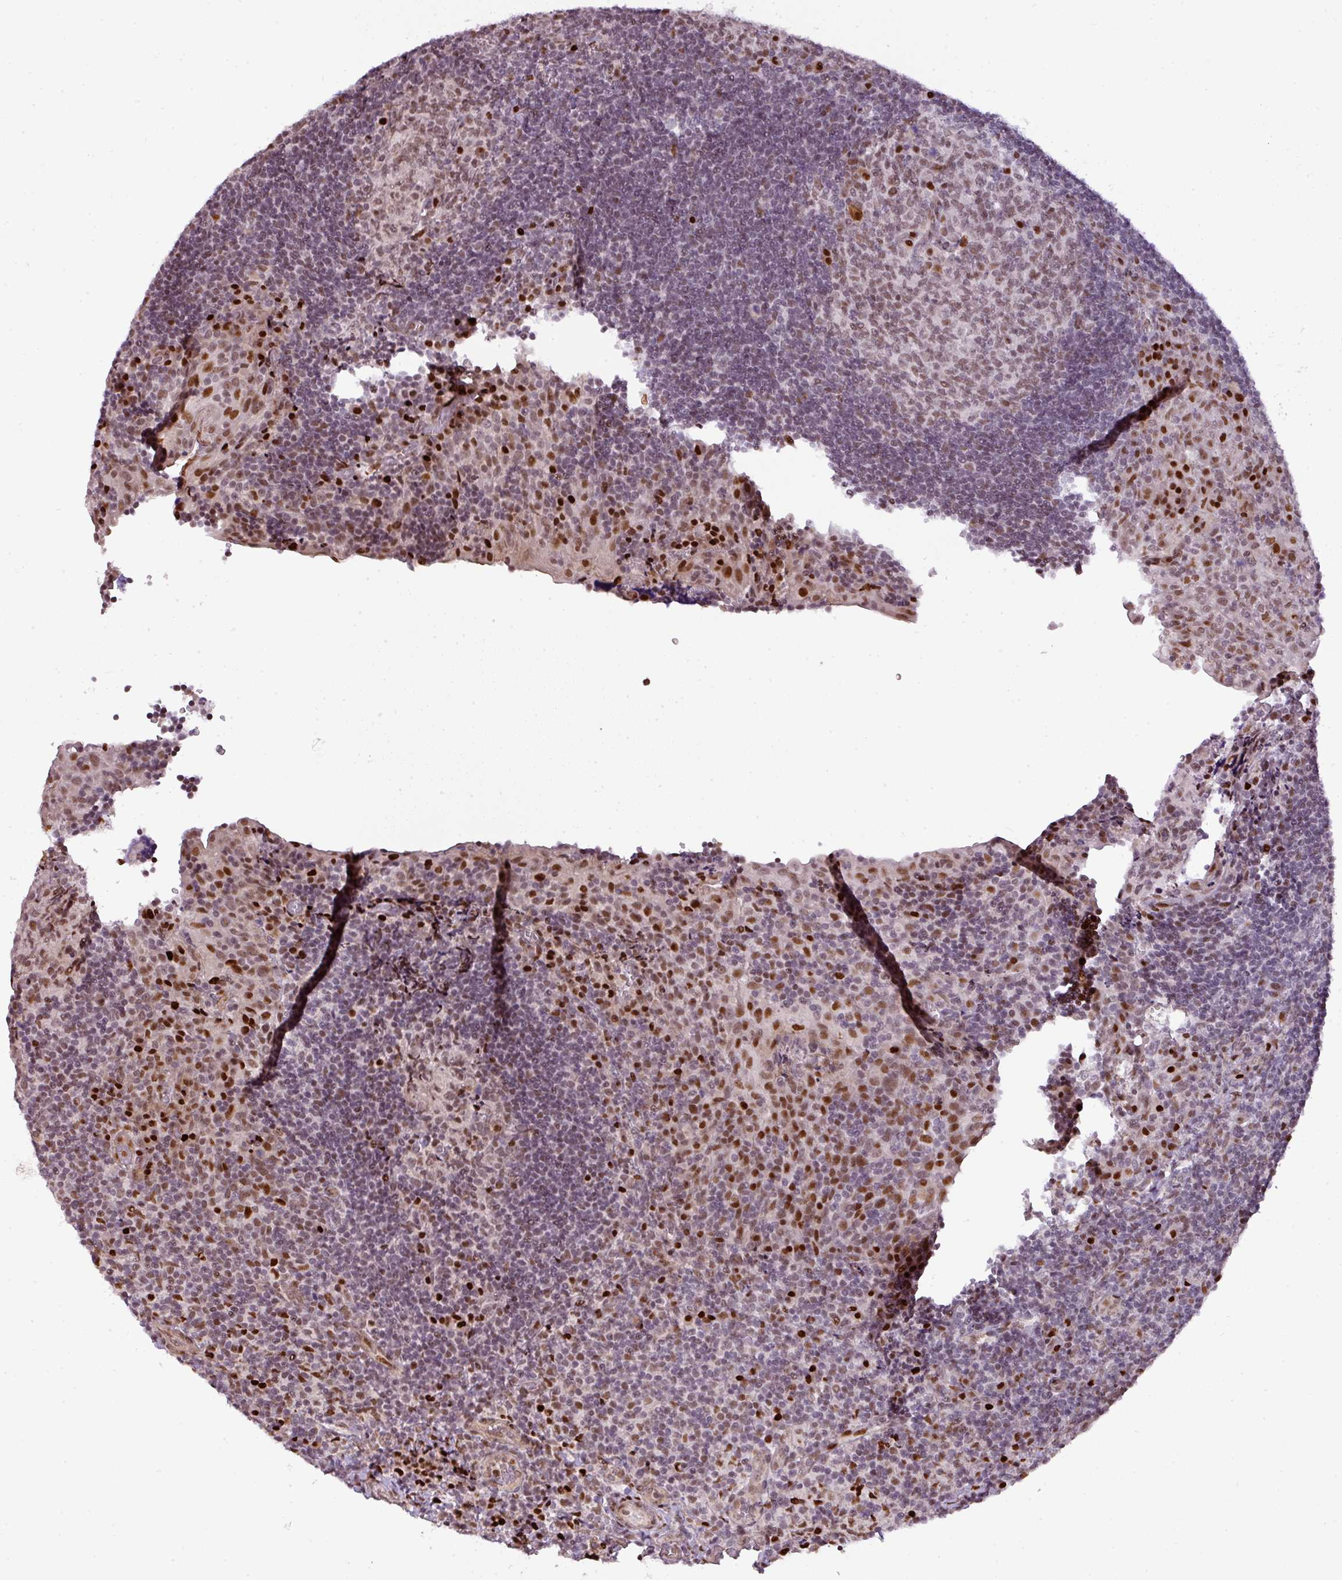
{"staining": {"intensity": "moderate", "quantity": ">75%", "location": "nuclear"}, "tissue": "tonsil", "cell_type": "Germinal center cells", "image_type": "normal", "snomed": [{"axis": "morphology", "description": "Normal tissue, NOS"}, {"axis": "topography", "description": "Tonsil"}], "caption": "Moderate nuclear staining for a protein is appreciated in about >75% of germinal center cells of unremarkable tonsil using immunohistochemistry.", "gene": "MYSM1", "patient": {"sex": "male", "age": 17}}